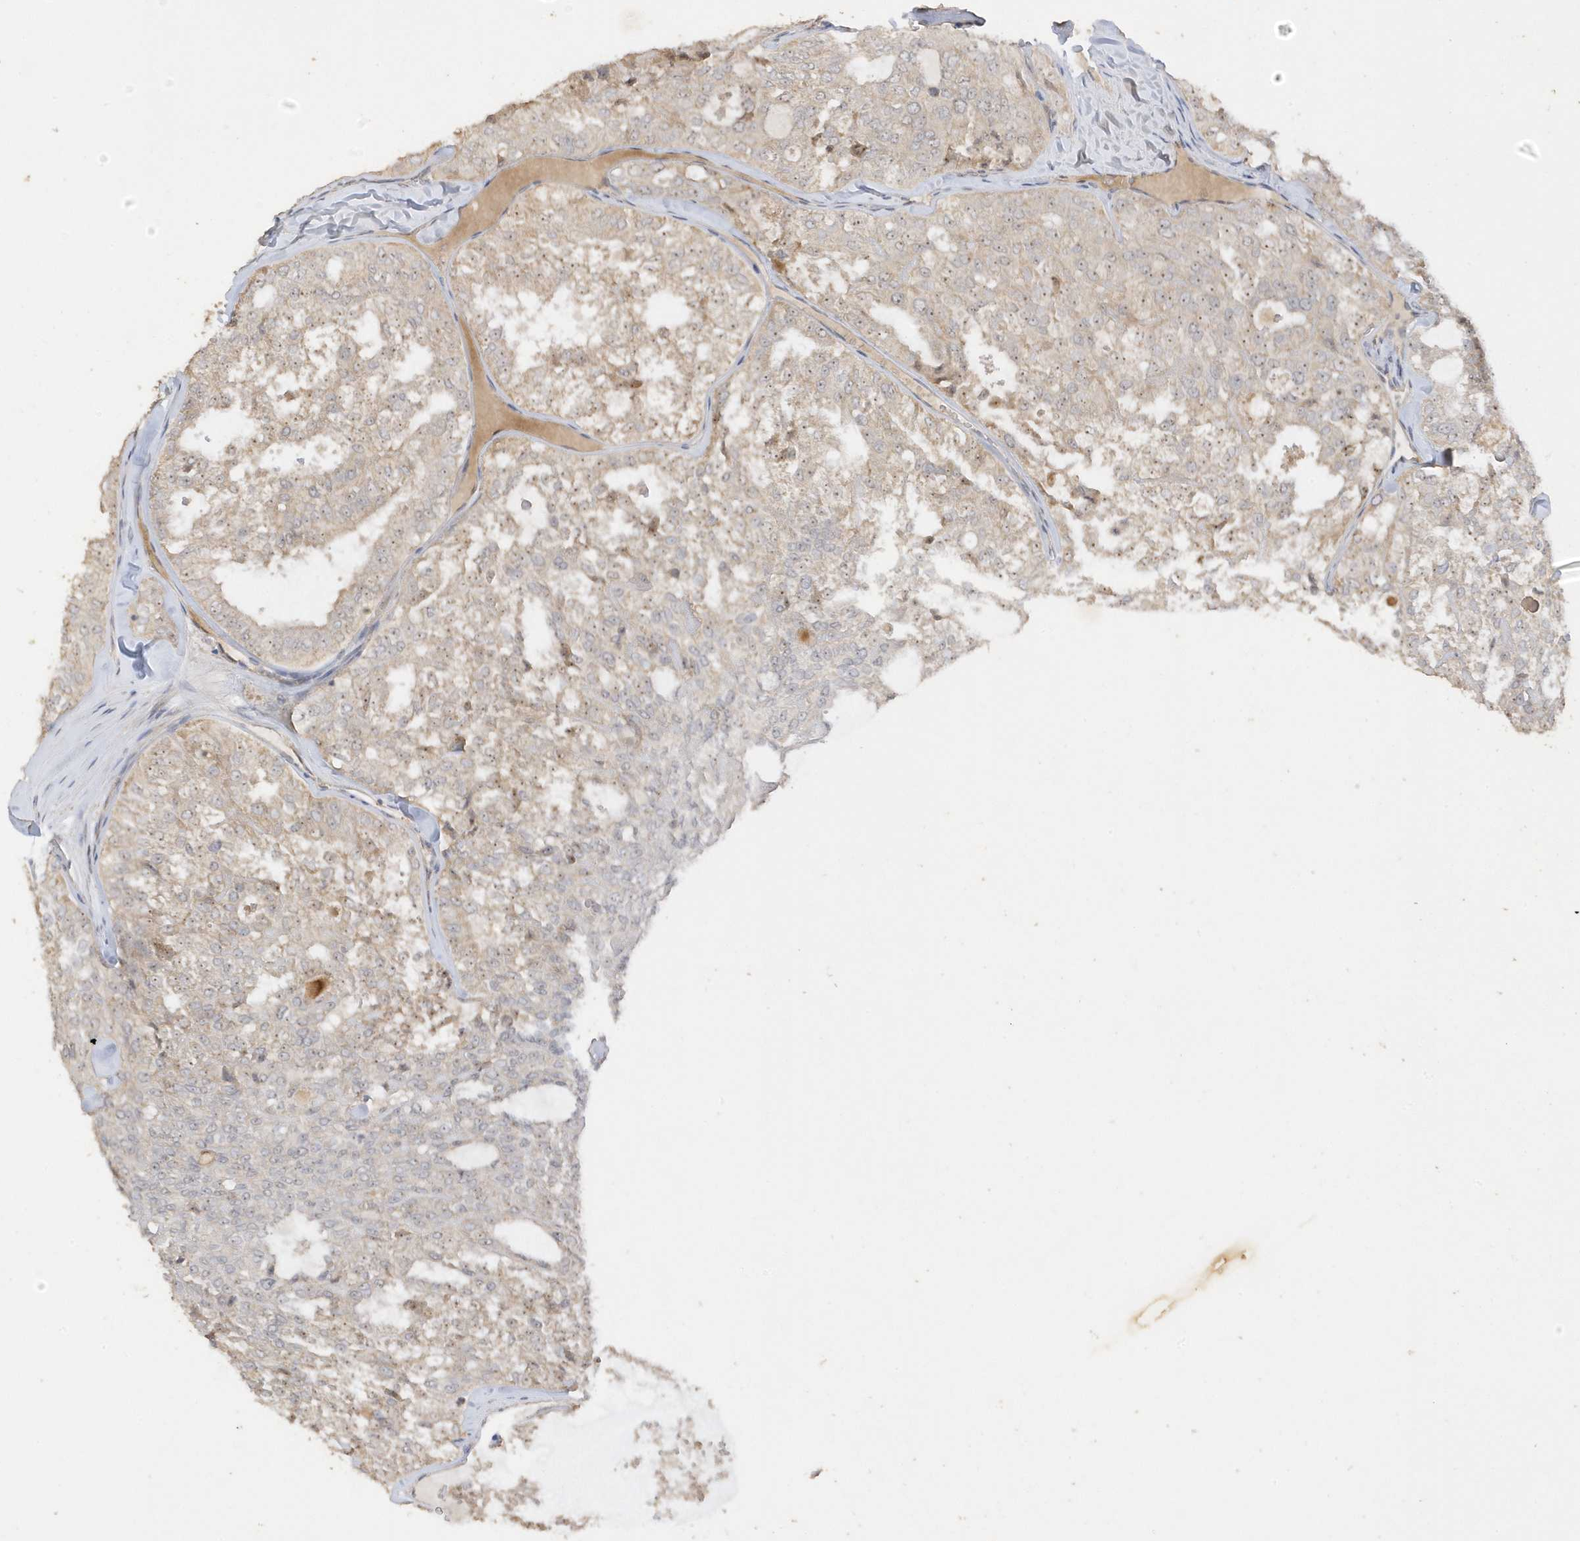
{"staining": {"intensity": "weak", "quantity": "25%-75%", "location": "nuclear"}, "tissue": "thyroid cancer", "cell_type": "Tumor cells", "image_type": "cancer", "snomed": [{"axis": "morphology", "description": "Follicular adenoma carcinoma, NOS"}, {"axis": "topography", "description": "Thyroid gland"}], "caption": "Follicular adenoma carcinoma (thyroid) was stained to show a protein in brown. There is low levels of weak nuclear expression in approximately 25%-75% of tumor cells.", "gene": "DDX18", "patient": {"sex": "male", "age": 75}}